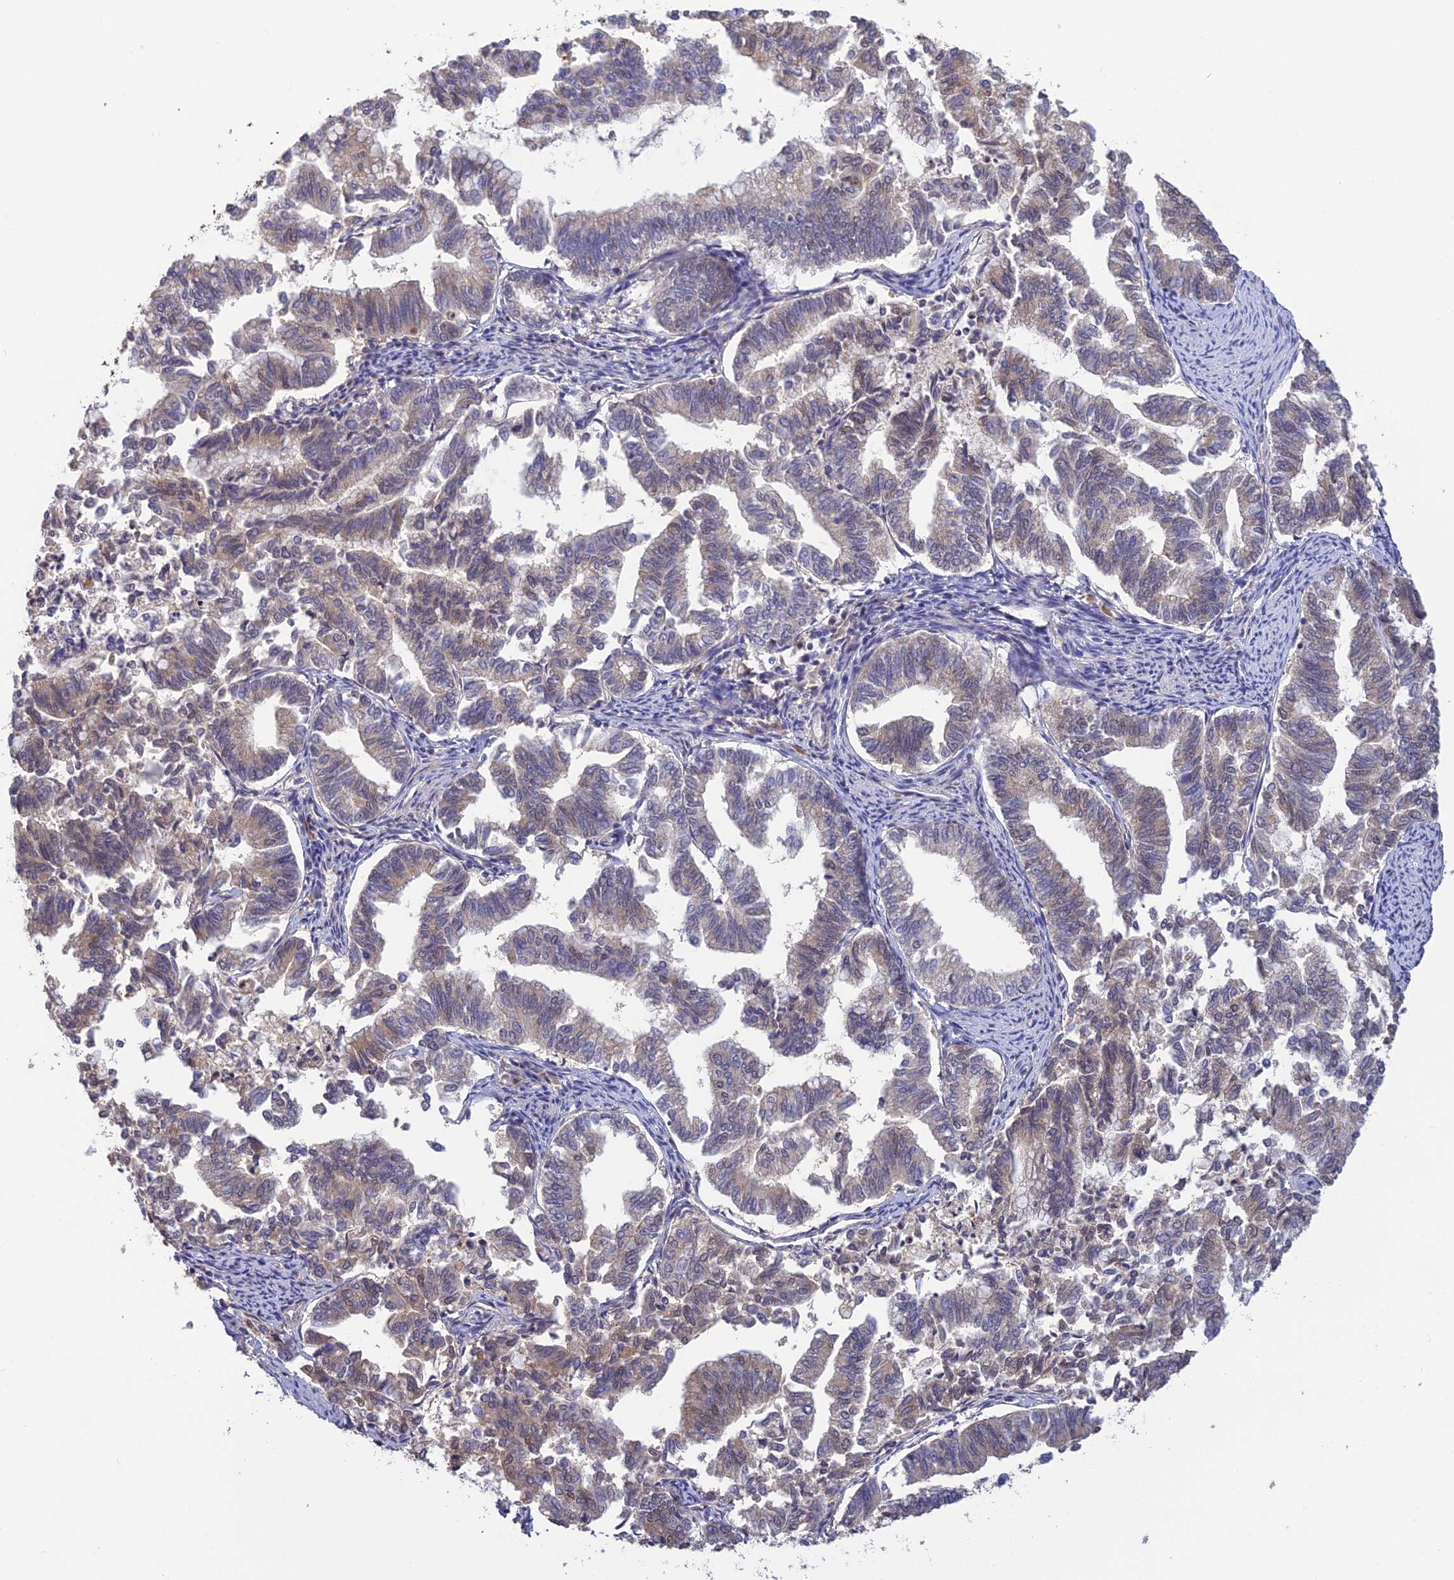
{"staining": {"intensity": "weak", "quantity": "25%-75%", "location": "cytoplasmic/membranous"}, "tissue": "endometrial cancer", "cell_type": "Tumor cells", "image_type": "cancer", "snomed": [{"axis": "morphology", "description": "Adenocarcinoma, NOS"}, {"axis": "topography", "description": "Endometrium"}], "caption": "The image shows staining of endometrial cancer, revealing weak cytoplasmic/membranous protein staining (brown color) within tumor cells. The staining was performed using DAB (3,3'-diaminobenzidine) to visualize the protein expression in brown, while the nuclei were stained in blue with hematoxylin (Magnification: 20x).", "gene": "PZP", "patient": {"sex": "female", "age": 79}}